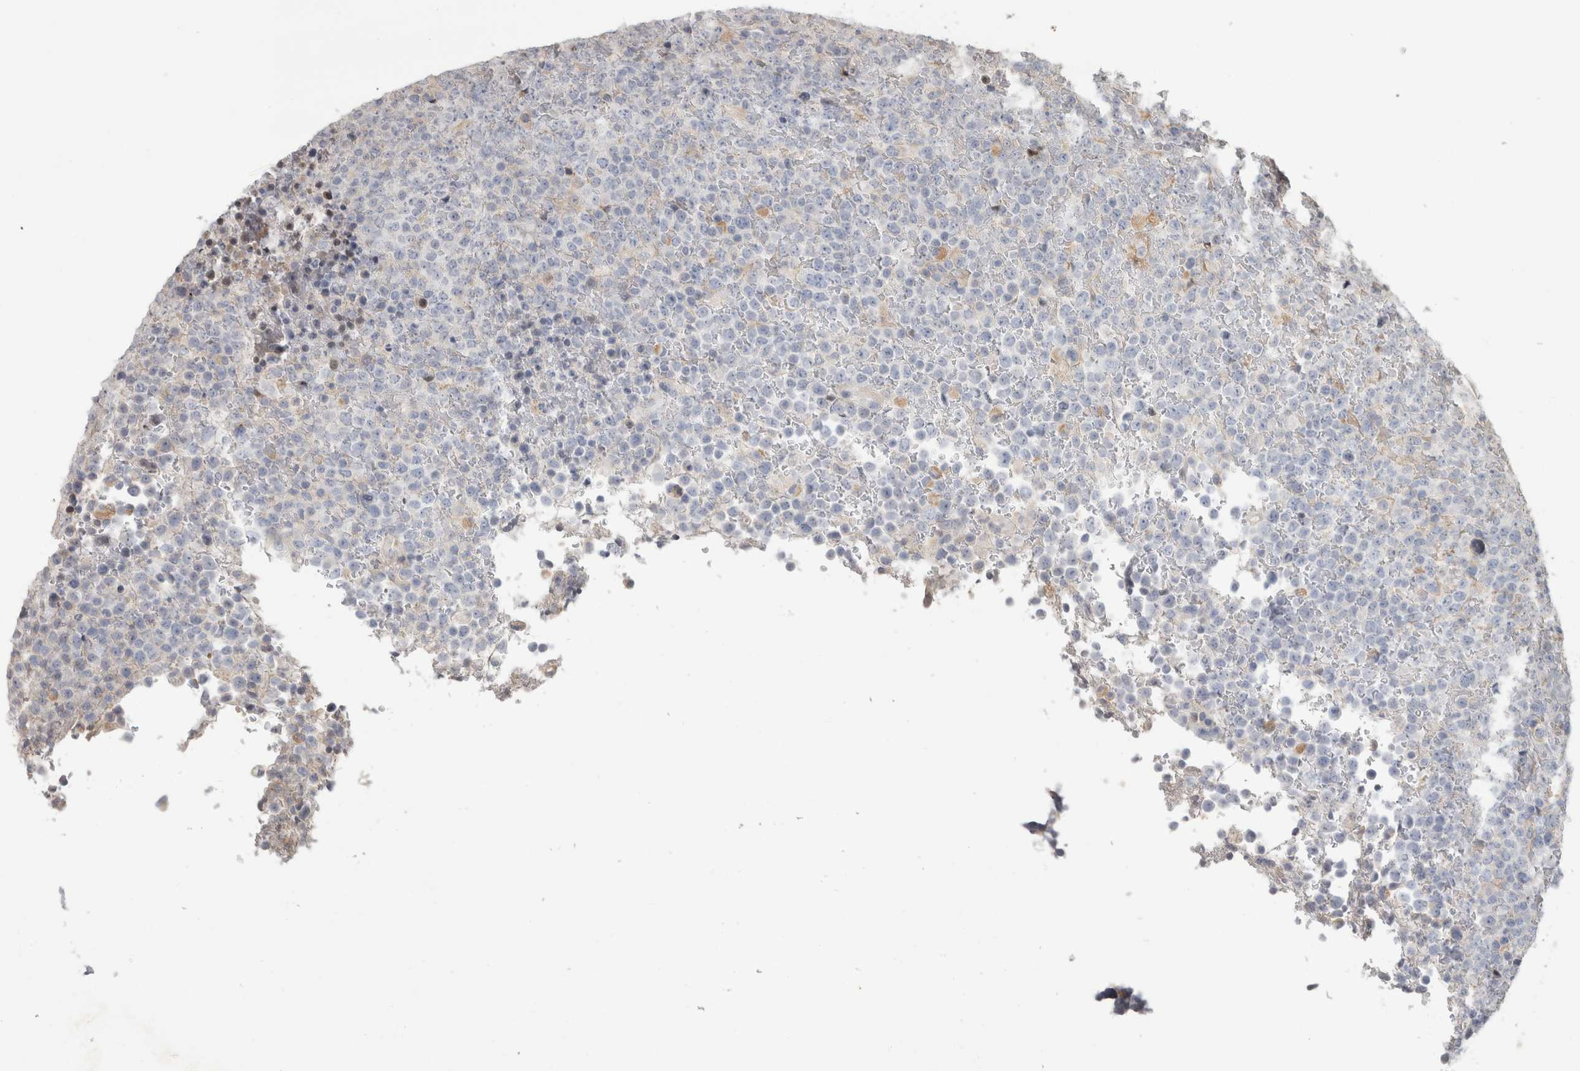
{"staining": {"intensity": "negative", "quantity": "none", "location": "none"}, "tissue": "lymphoma", "cell_type": "Tumor cells", "image_type": "cancer", "snomed": [{"axis": "morphology", "description": "Malignant lymphoma, non-Hodgkin's type, High grade"}, {"axis": "topography", "description": "Lymph node"}], "caption": "Histopathology image shows no protein expression in tumor cells of high-grade malignant lymphoma, non-Hodgkin's type tissue.", "gene": "PITPNC1", "patient": {"sex": "male", "age": 13}}